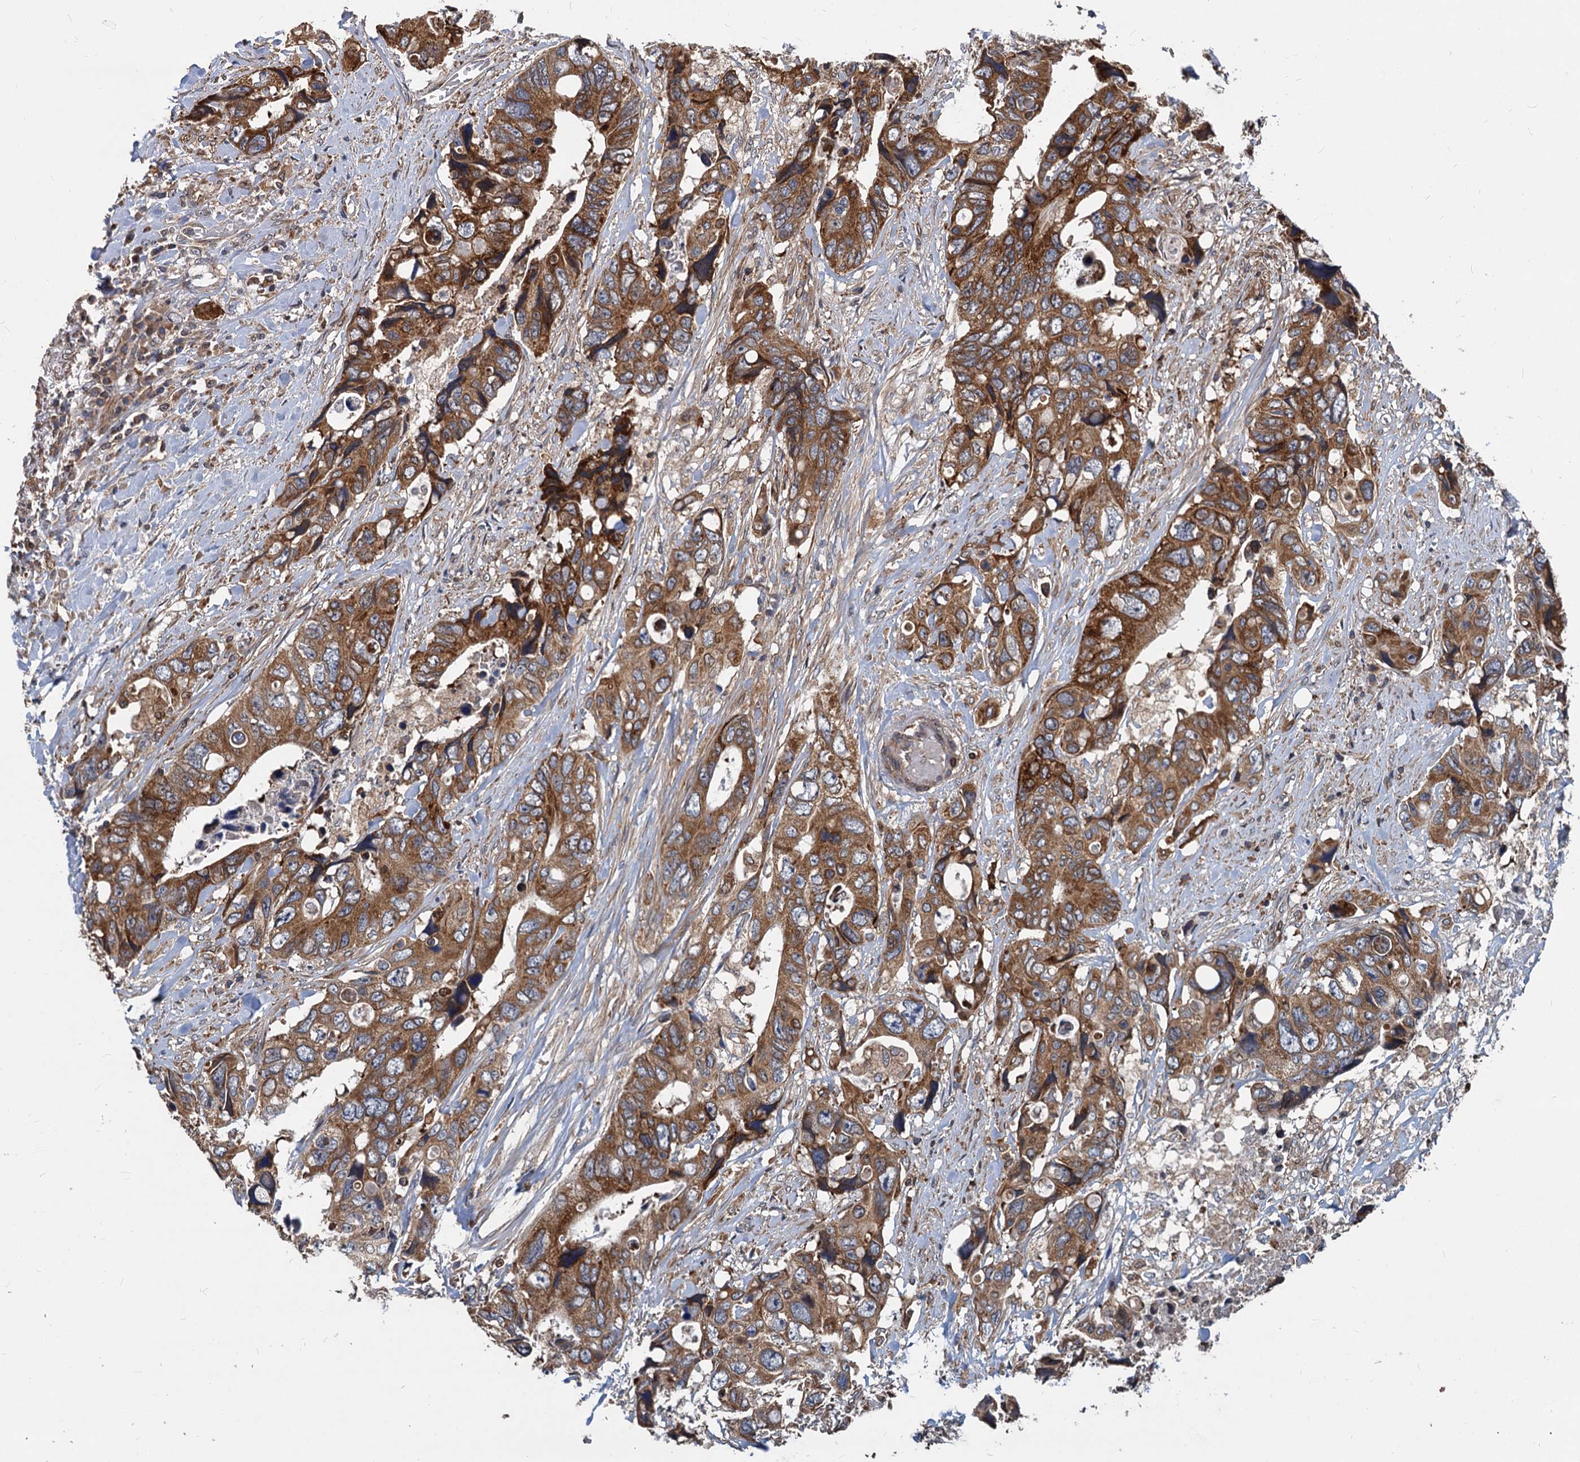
{"staining": {"intensity": "strong", "quantity": ">75%", "location": "cytoplasmic/membranous"}, "tissue": "colorectal cancer", "cell_type": "Tumor cells", "image_type": "cancer", "snomed": [{"axis": "morphology", "description": "Adenocarcinoma, NOS"}, {"axis": "topography", "description": "Rectum"}], "caption": "The histopathology image reveals a brown stain indicating the presence of a protein in the cytoplasmic/membranous of tumor cells in adenocarcinoma (colorectal).", "gene": "STIM1", "patient": {"sex": "male", "age": 57}}